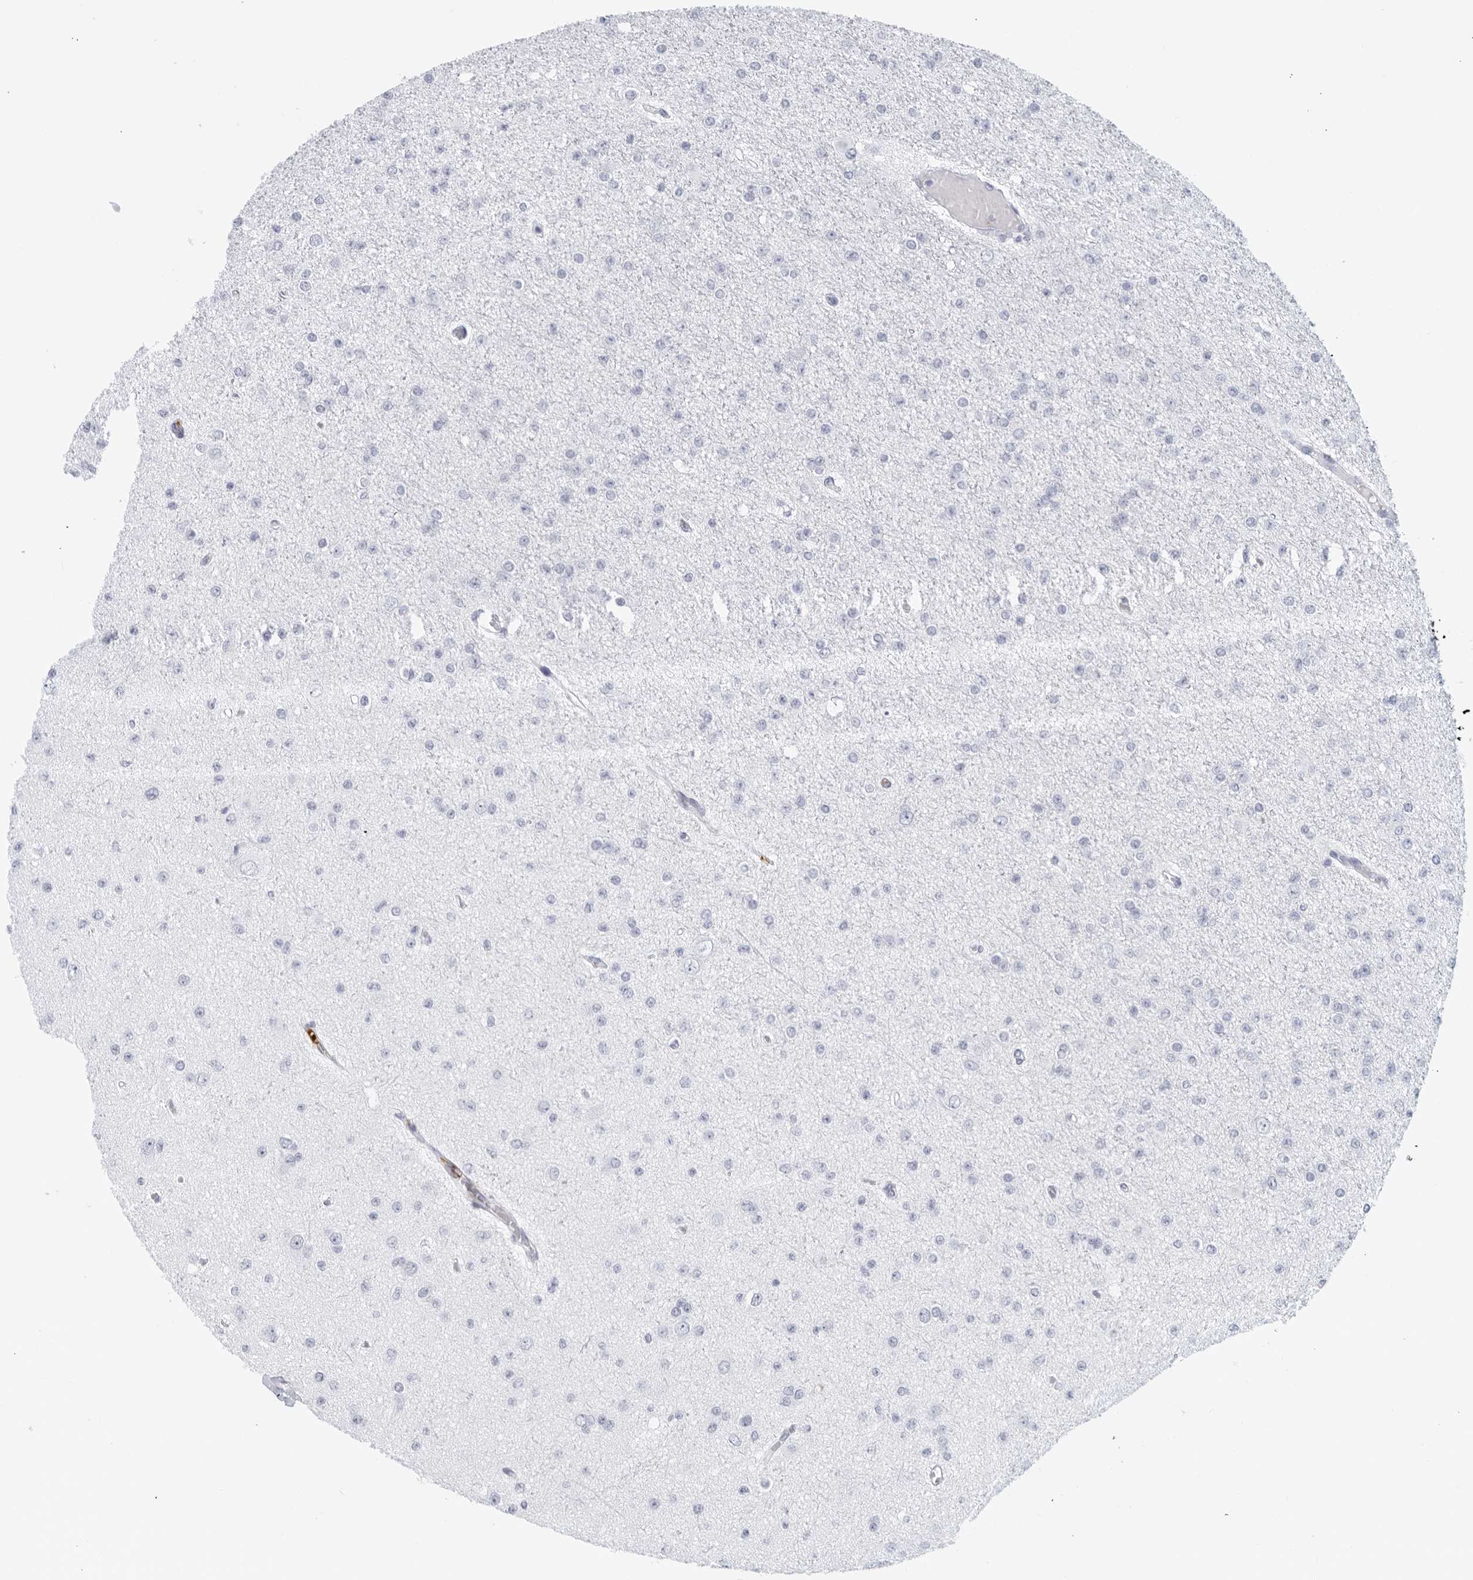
{"staining": {"intensity": "negative", "quantity": "none", "location": "none"}, "tissue": "glioma", "cell_type": "Tumor cells", "image_type": "cancer", "snomed": [{"axis": "morphology", "description": "Glioma, malignant, Low grade"}, {"axis": "topography", "description": "Brain"}], "caption": "High power microscopy photomicrograph of an immunohistochemistry histopathology image of glioma, revealing no significant expression in tumor cells.", "gene": "FGG", "patient": {"sex": "female", "age": 22}}